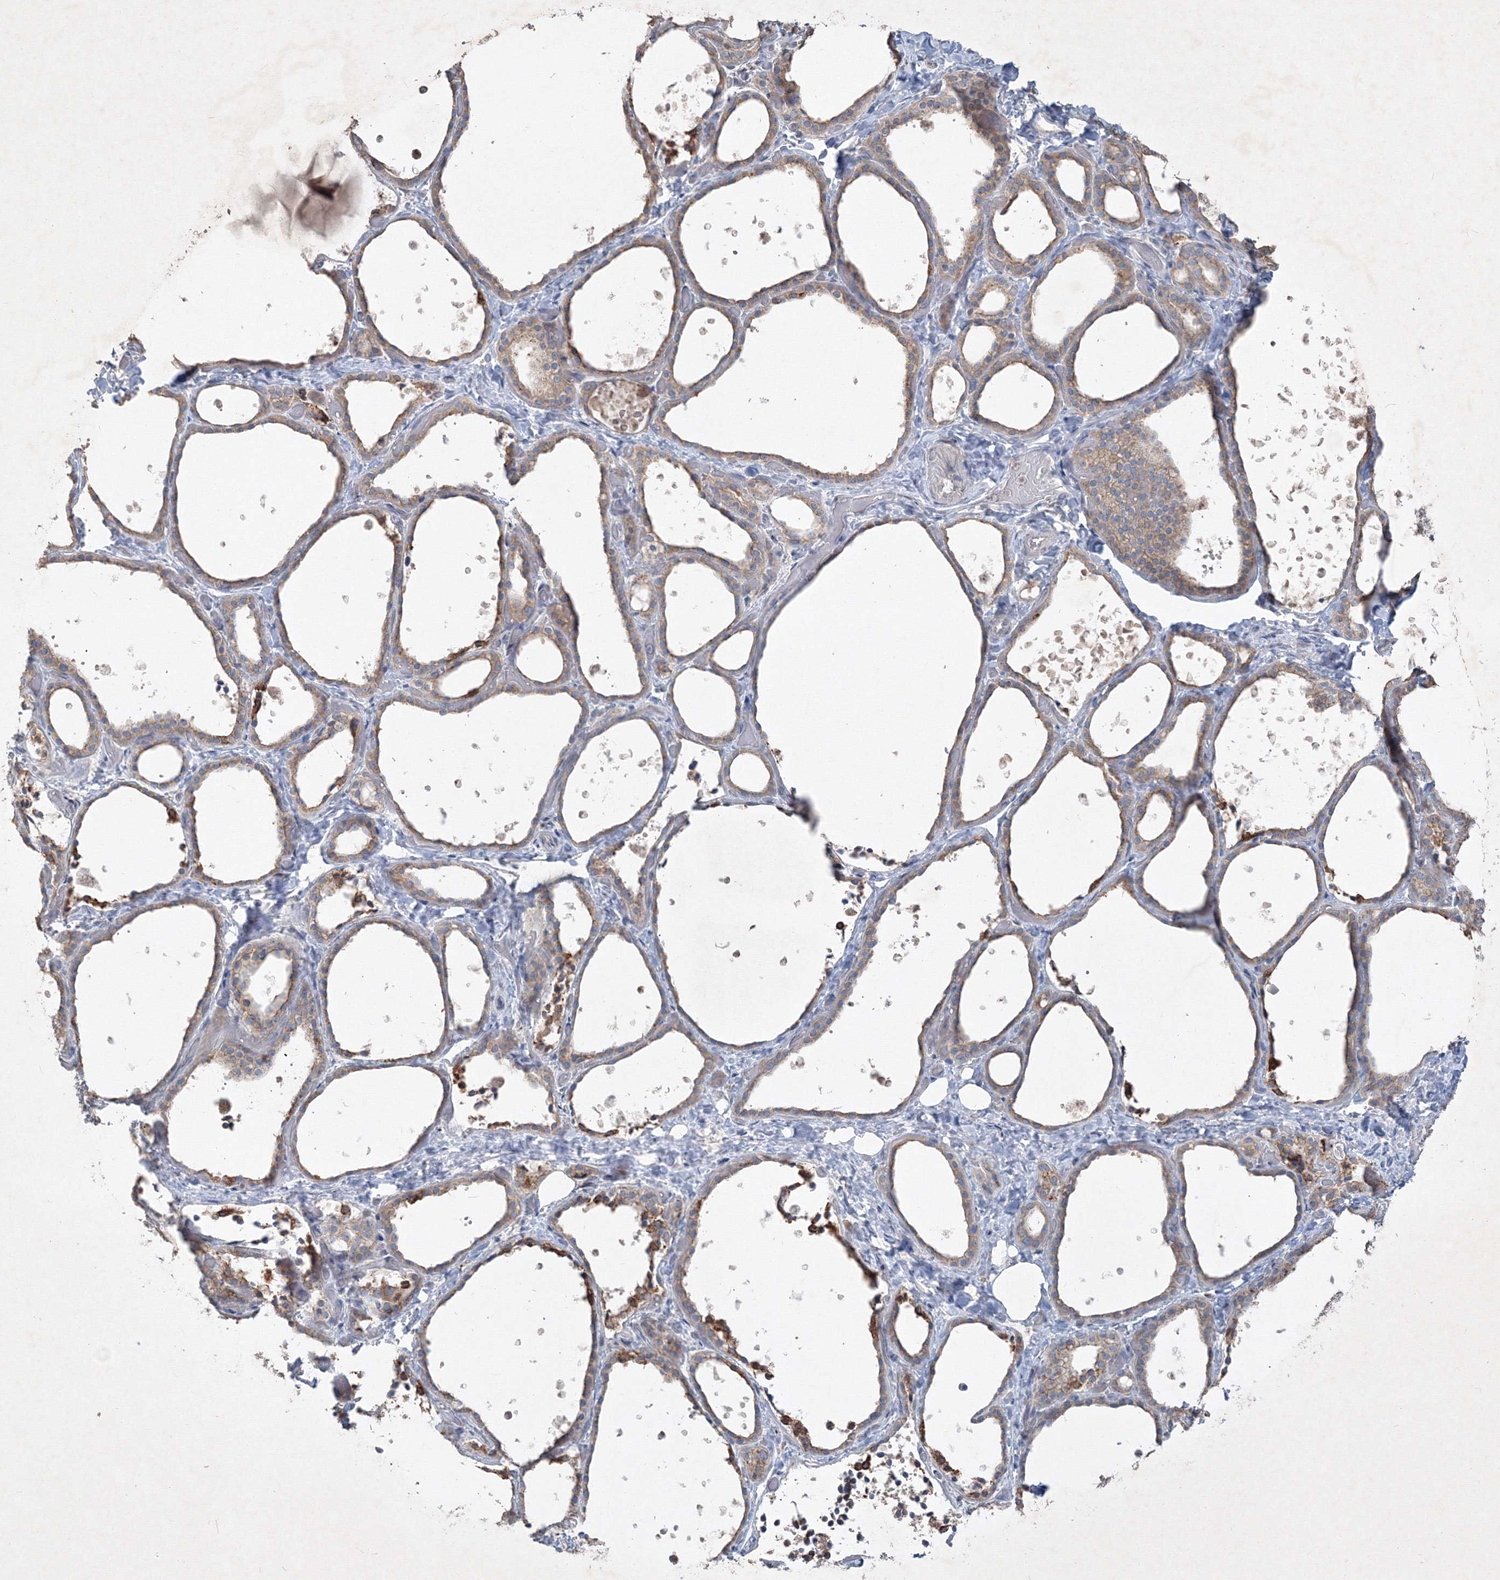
{"staining": {"intensity": "weak", "quantity": "25%-75%", "location": "cytoplasmic/membranous"}, "tissue": "thyroid gland", "cell_type": "Glandular cells", "image_type": "normal", "snomed": [{"axis": "morphology", "description": "Normal tissue, NOS"}, {"axis": "topography", "description": "Thyroid gland"}], "caption": "Immunohistochemical staining of normal human thyroid gland displays 25%-75% levels of weak cytoplasmic/membranous protein expression in approximately 25%-75% of glandular cells.", "gene": "IFNAR1", "patient": {"sex": "female", "age": 44}}